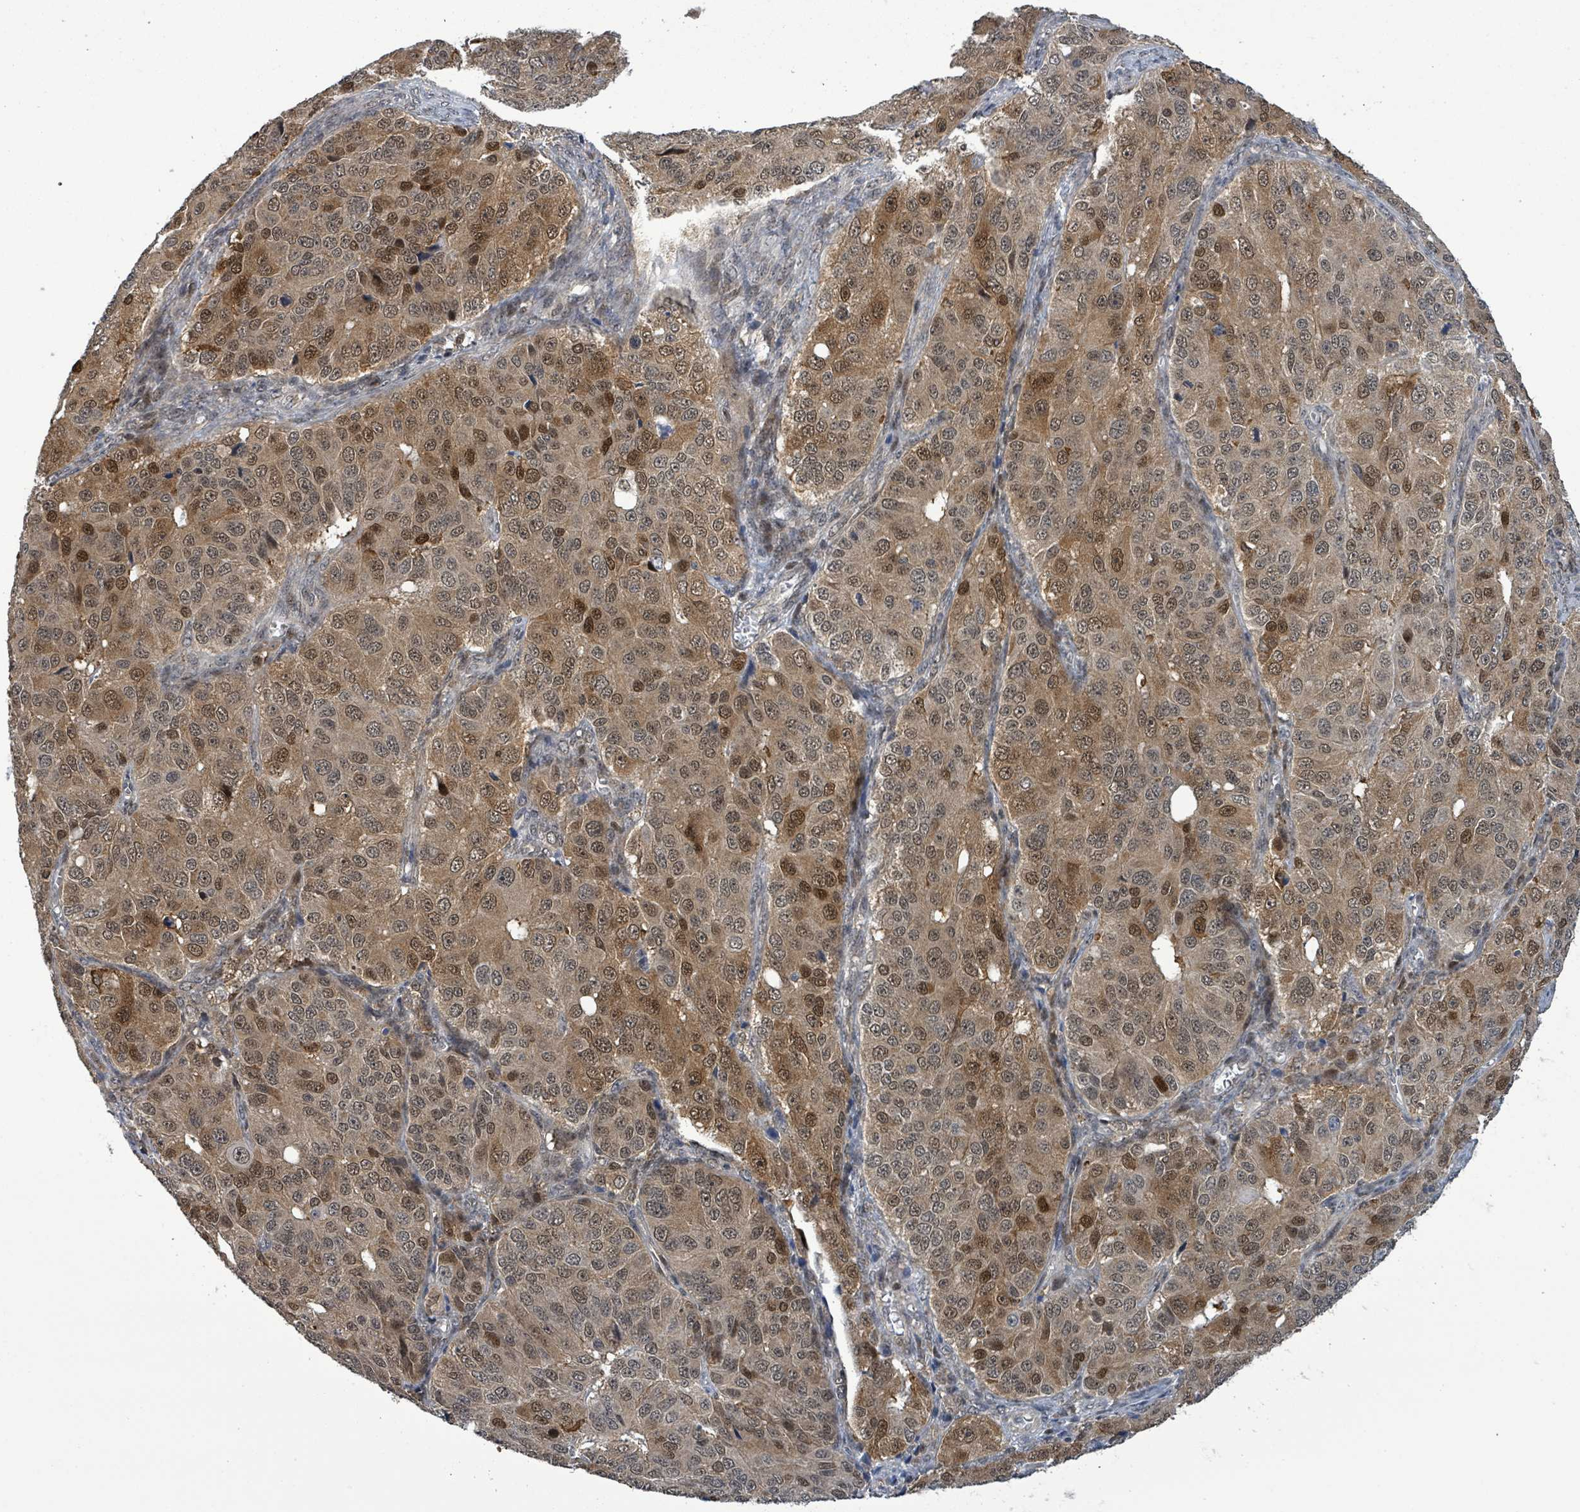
{"staining": {"intensity": "moderate", "quantity": ">75%", "location": "cytoplasmic/membranous,nuclear"}, "tissue": "ovarian cancer", "cell_type": "Tumor cells", "image_type": "cancer", "snomed": [{"axis": "morphology", "description": "Carcinoma, endometroid"}, {"axis": "topography", "description": "Ovary"}], "caption": "Human endometroid carcinoma (ovarian) stained for a protein (brown) demonstrates moderate cytoplasmic/membranous and nuclear positive staining in approximately >75% of tumor cells.", "gene": "FBXO6", "patient": {"sex": "female", "age": 51}}